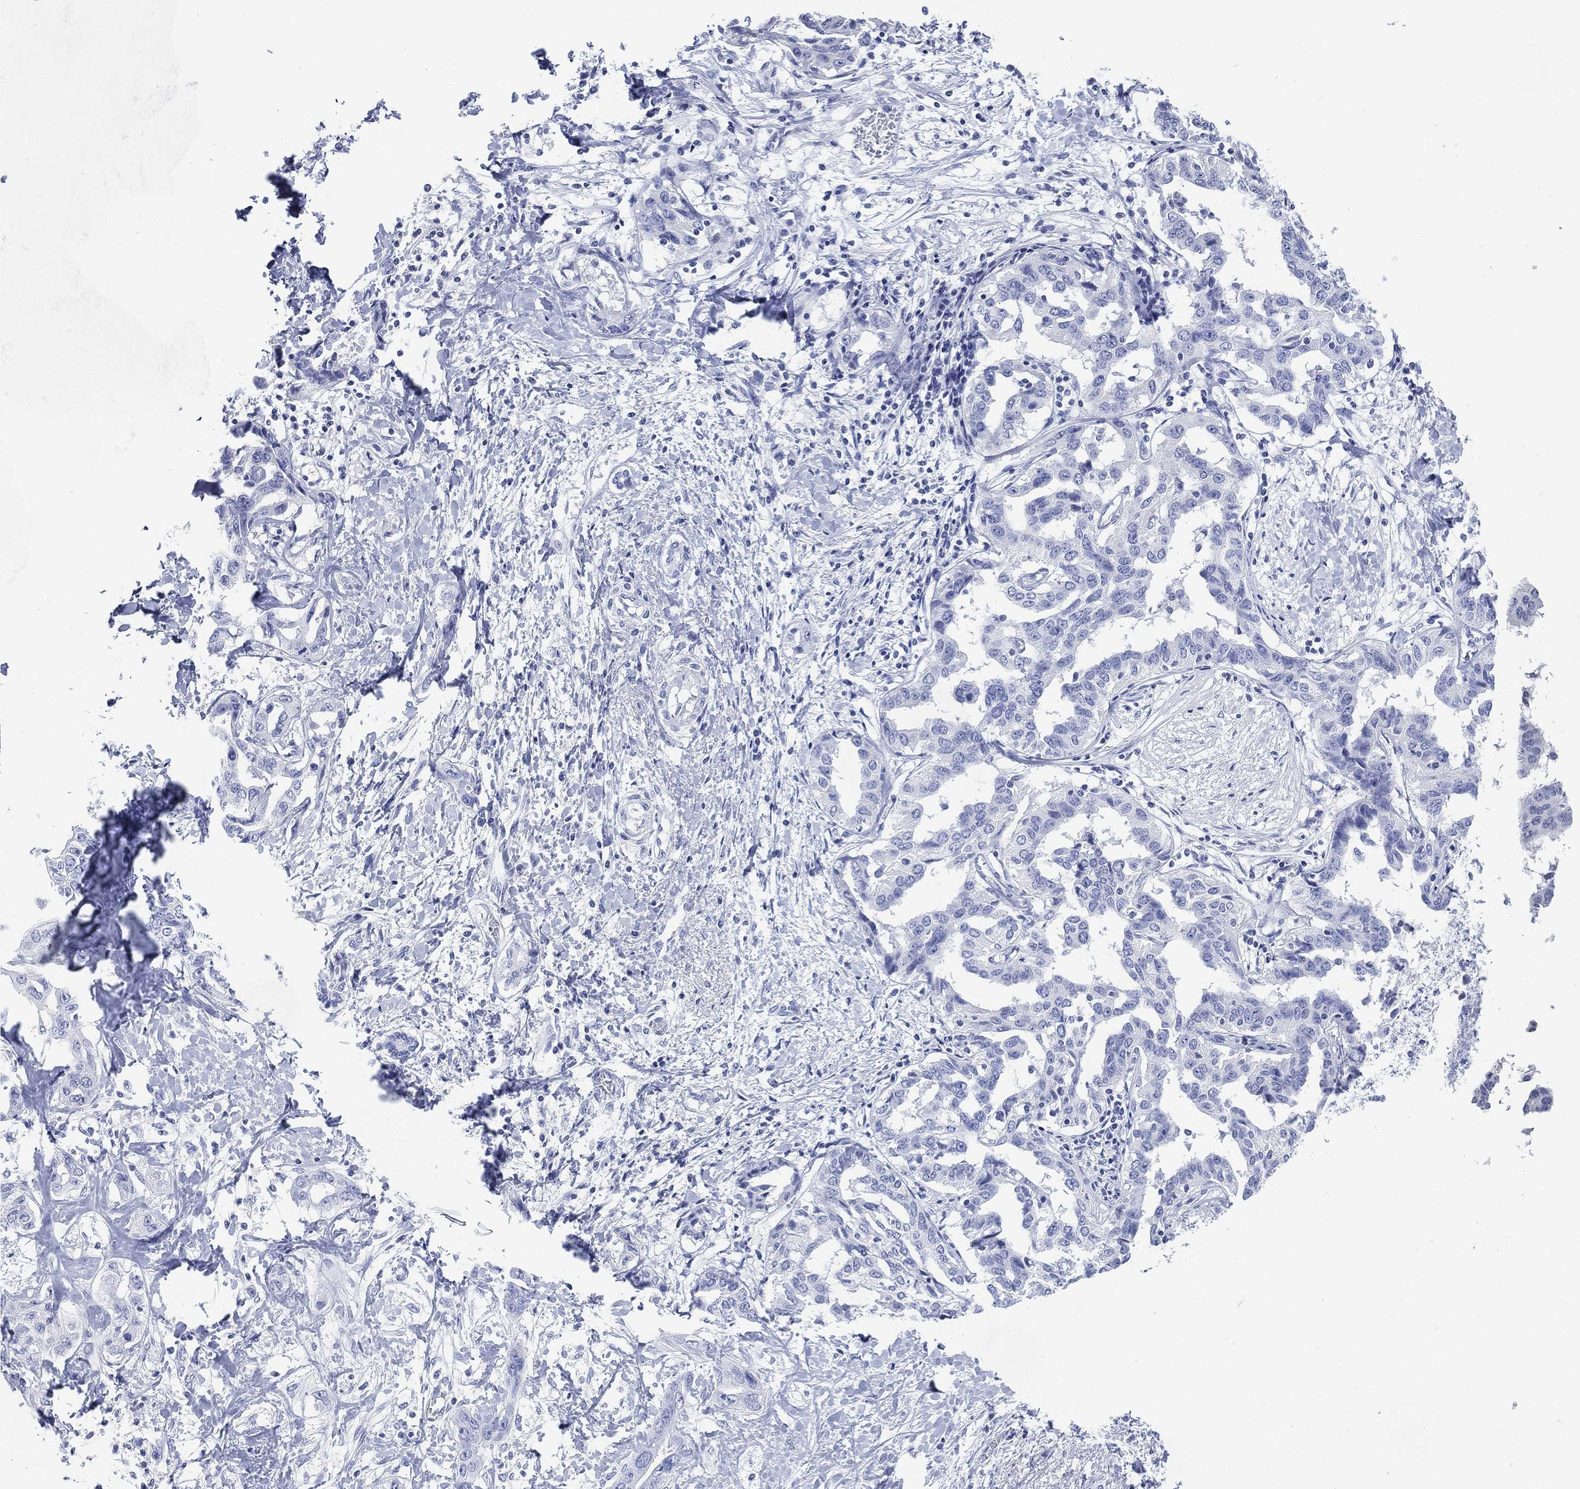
{"staining": {"intensity": "negative", "quantity": "none", "location": "none"}, "tissue": "liver cancer", "cell_type": "Tumor cells", "image_type": "cancer", "snomed": [{"axis": "morphology", "description": "Cholangiocarcinoma"}, {"axis": "topography", "description": "Liver"}], "caption": "Immunohistochemical staining of liver cancer reveals no significant positivity in tumor cells.", "gene": "TMEM247", "patient": {"sex": "male", "age": 59}}